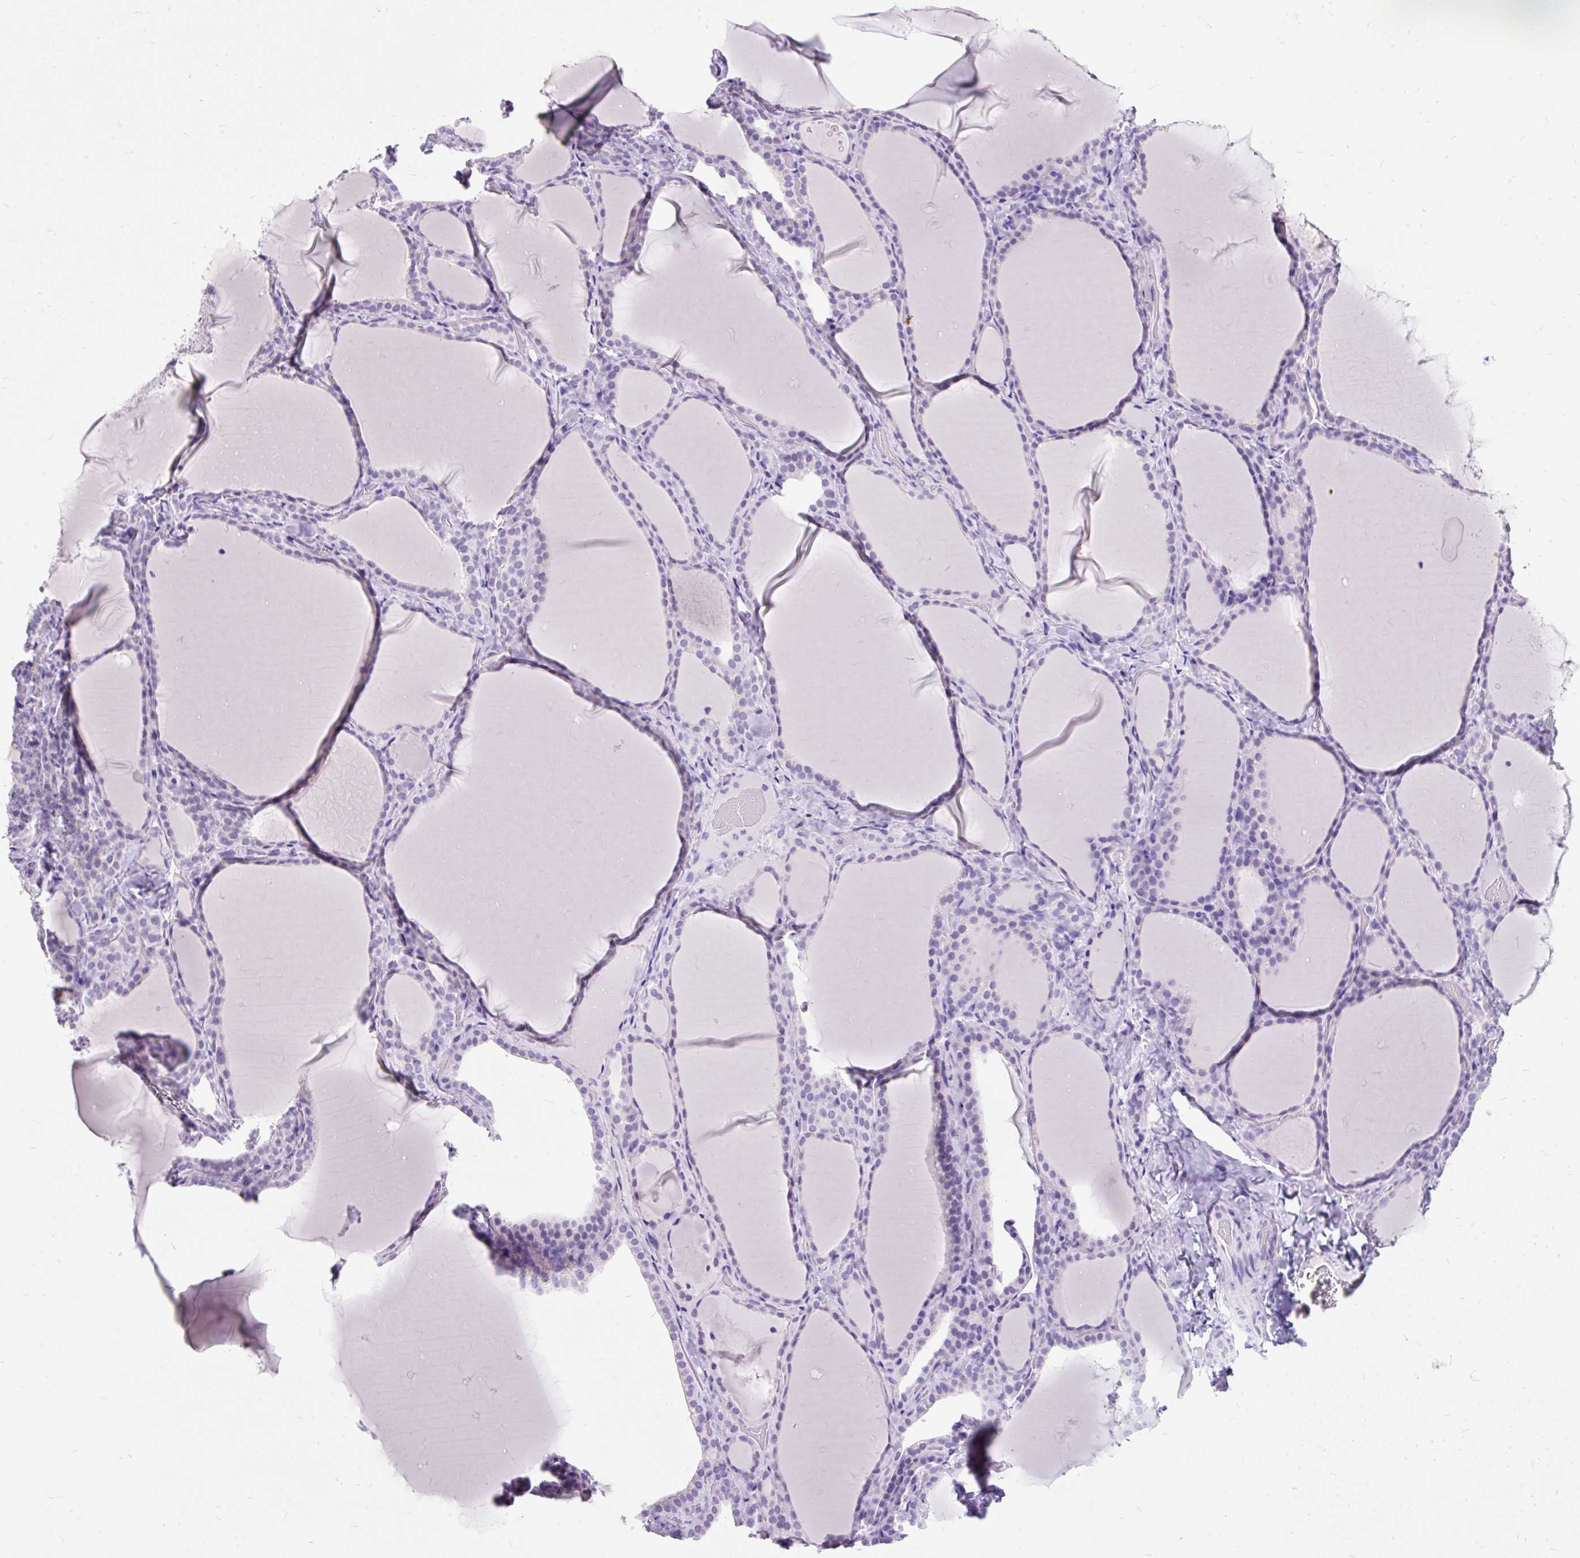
{"staining": {"intensity": "negative", "quantity": "none", "location": "none"}, "tissue": "thyroid gland", "cell_type": "Glandular cells", "image_type": "normal", "snomed": [{"axis": "morphology", "description": "Normal tissue, NOS"}, {"axis": "topography", "description": "Thyroid gland"}], "caption": "DAB immunohistochemical staining of unremarkable thyroid gland reveals no significant expression in glandular cells.", "gene": "SCGB1A1", "patient": {"sex": "female", "age": 22}}